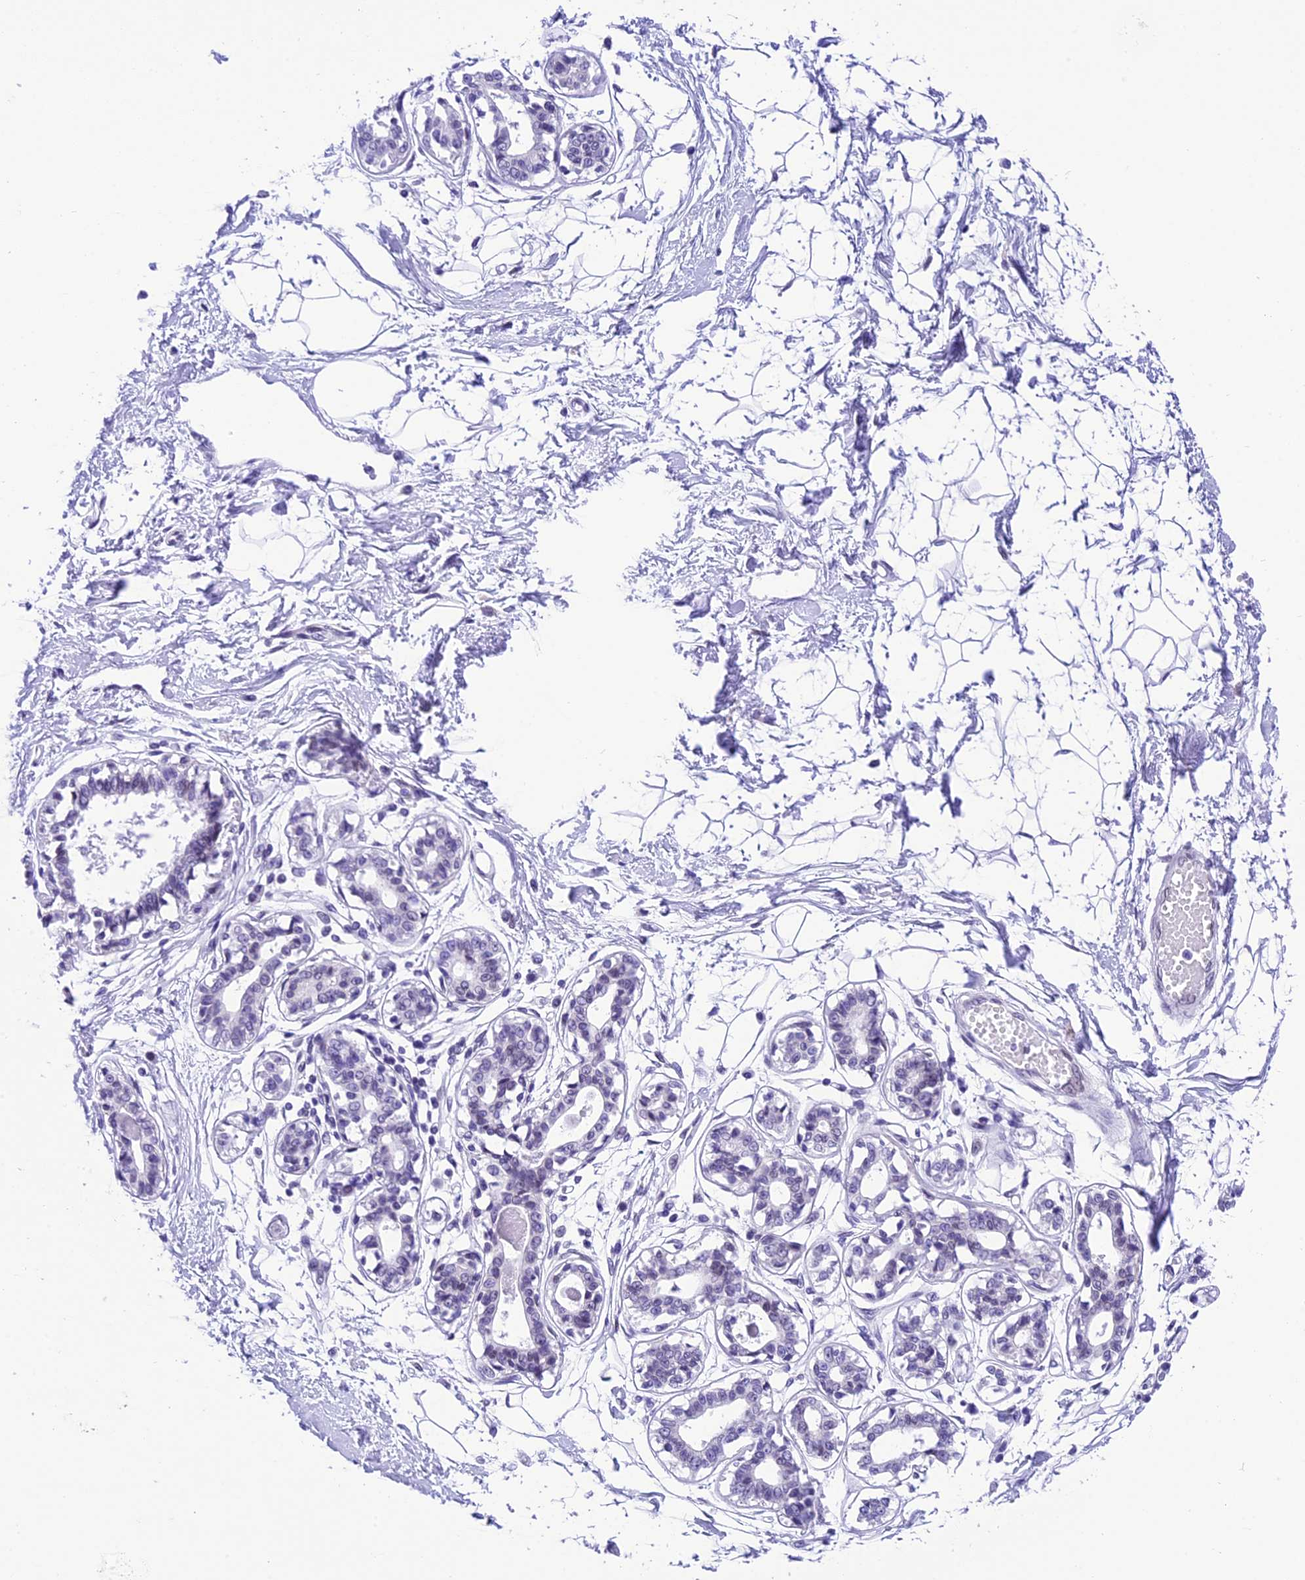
{"staining": {"intensity": "negative", "quantity": "none", "location": "none"}, "tissue": "breast", "cell_type": "Adipocytes", "image_type": "normal", "snomed": [{"axis": "morphology", "description": "Normal tissue, NOS"}, {"axis": "topography", "description": "Breast"}], "caption": "A histopathology image of breast stained for a protein shows no brown staining in adipocytes.", "gene": "METTL25", "patient": {"sex": "female", "age": 45}}